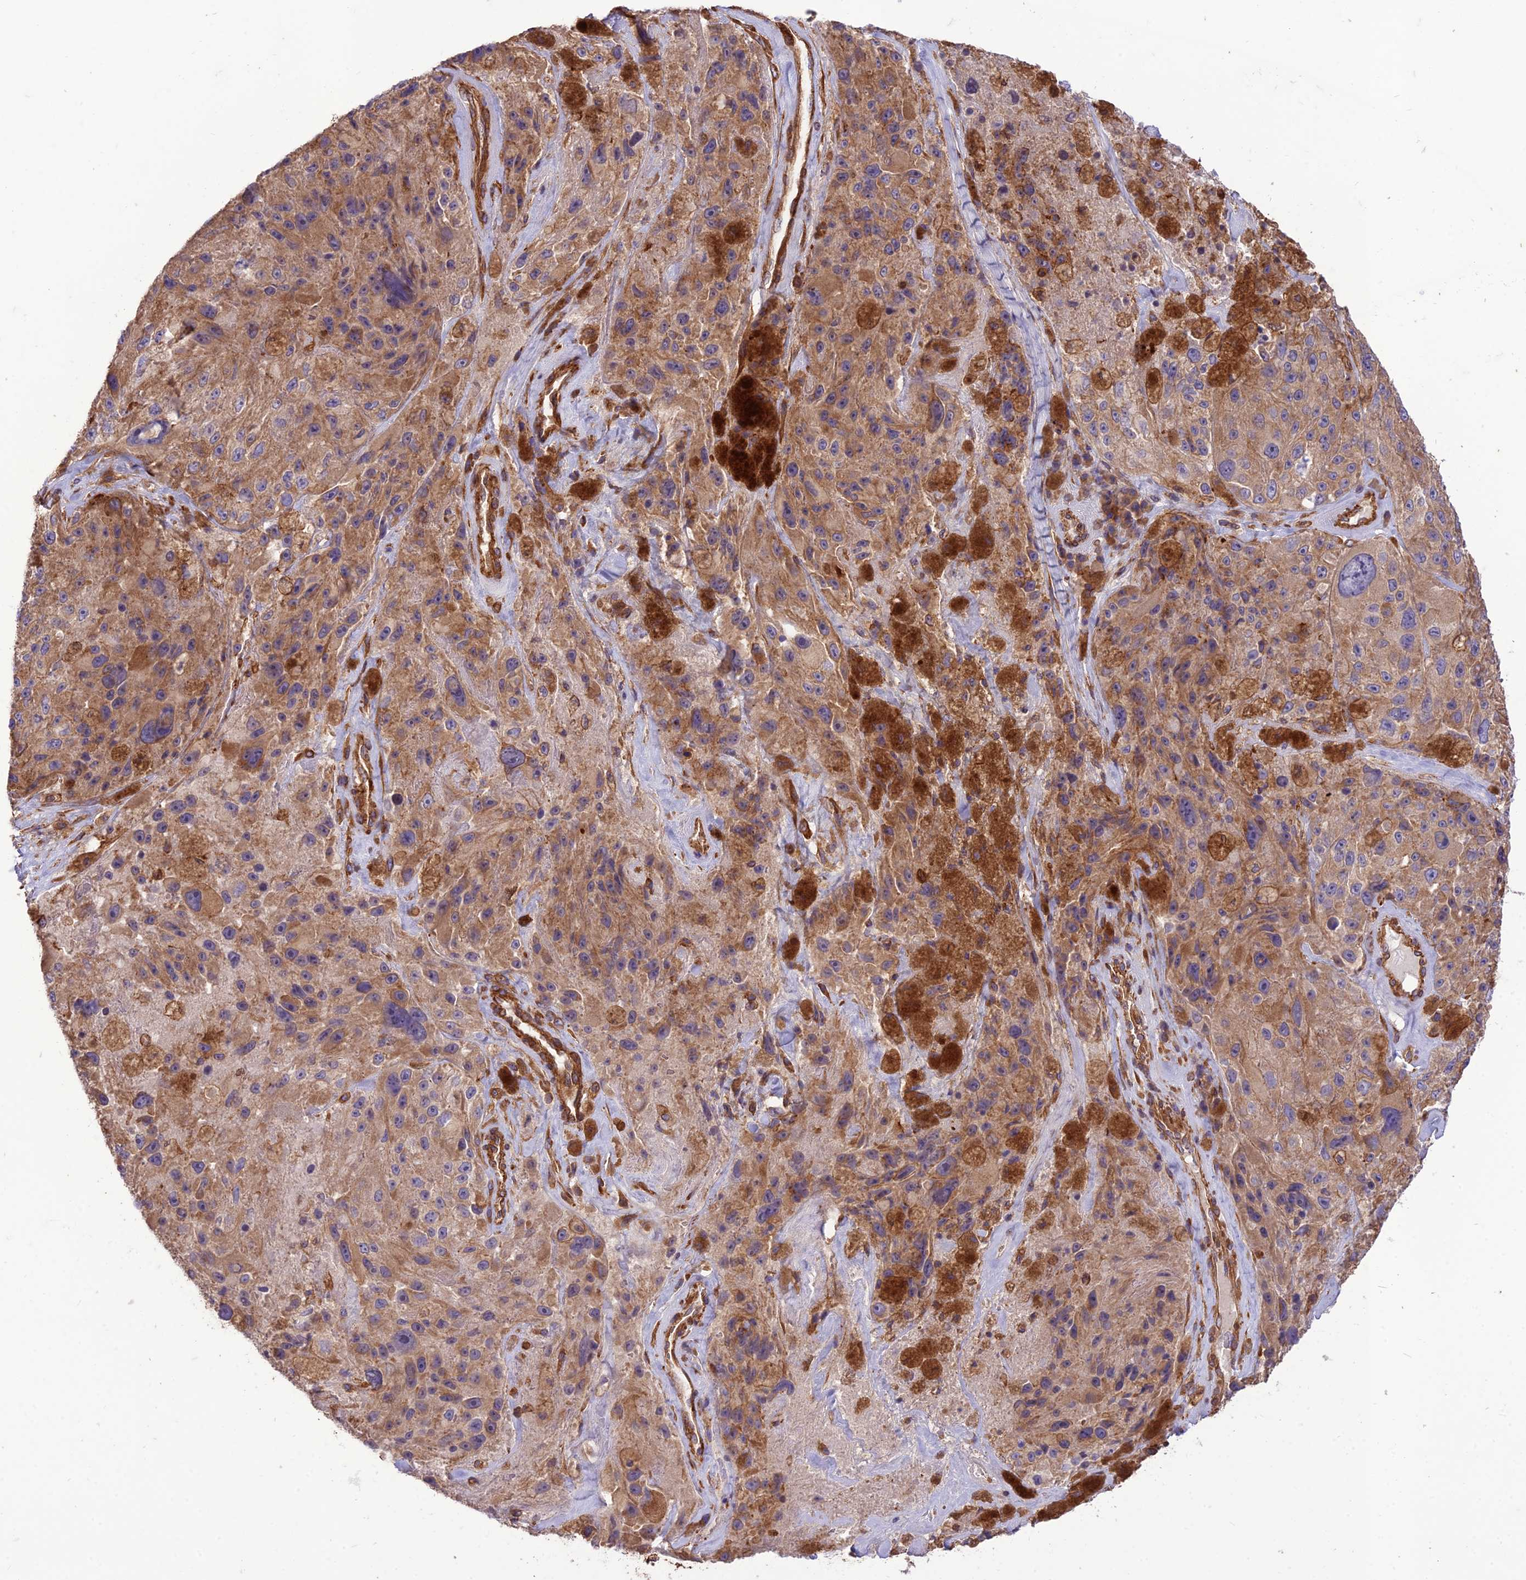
{"staining": {"intensity": "moderate", "quantity": ">75%", "location": "cytoplasmic/membranous"}, "tissue": "melanoma", "cell_type": "Tumor cells", "image_type": "cancer", "snomed": [{"axis": "morphology", "description": "Malignant melanoma, Metastatic site"}, {"axis": "topography", "description": "Lymph node"}], "caption": "Immunohistochemical staining of human malignant melanoma (metastatic site) demonstrates medium levels of moderate cytoplasmic/membranous protein expression in approximately >75% of tumor cells.", "gene": "HPSE2", "patient": {"sex": "male", "age": 62}}